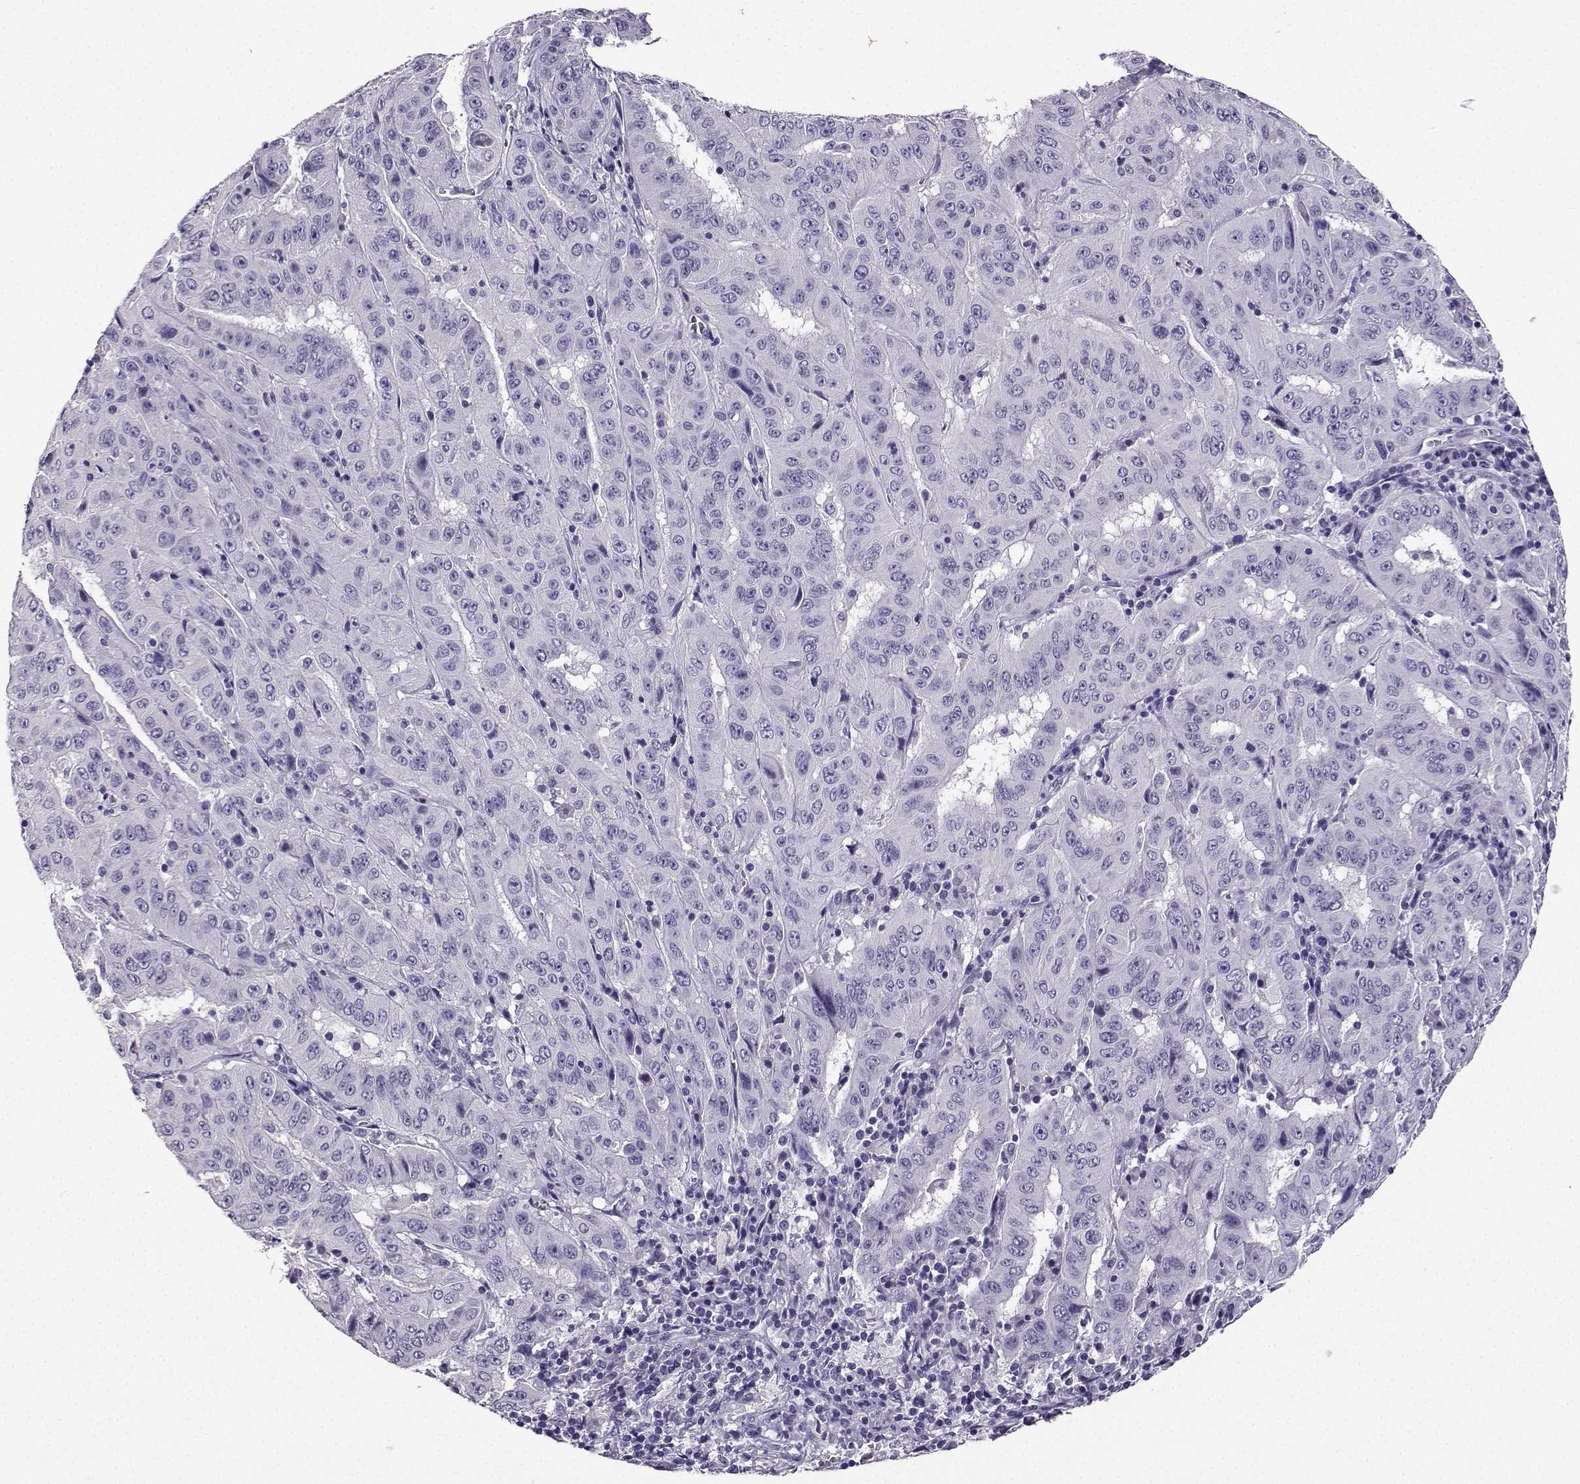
{"staining": {"intensity": "negative", "quantity": "none", "location": "none"}, "tissue": "pancreatic cancer", "cell_type": "Tumor cells", "image_type": "cancer", "snomed": [{"axis": "morphology", "description": "Adenocarcinoma, NOS"}, {"axis": "topography", "description": "Pancreas"}], "caption": "Immunohistochemistry (IHC) micrograph of human pancreatic cancer (adenocarcinoma) stained for a protein (brown), which shows no staining in tumor cells.", "gene": "SPAG11B", "patient": {"sex": "male", "age": 63}}